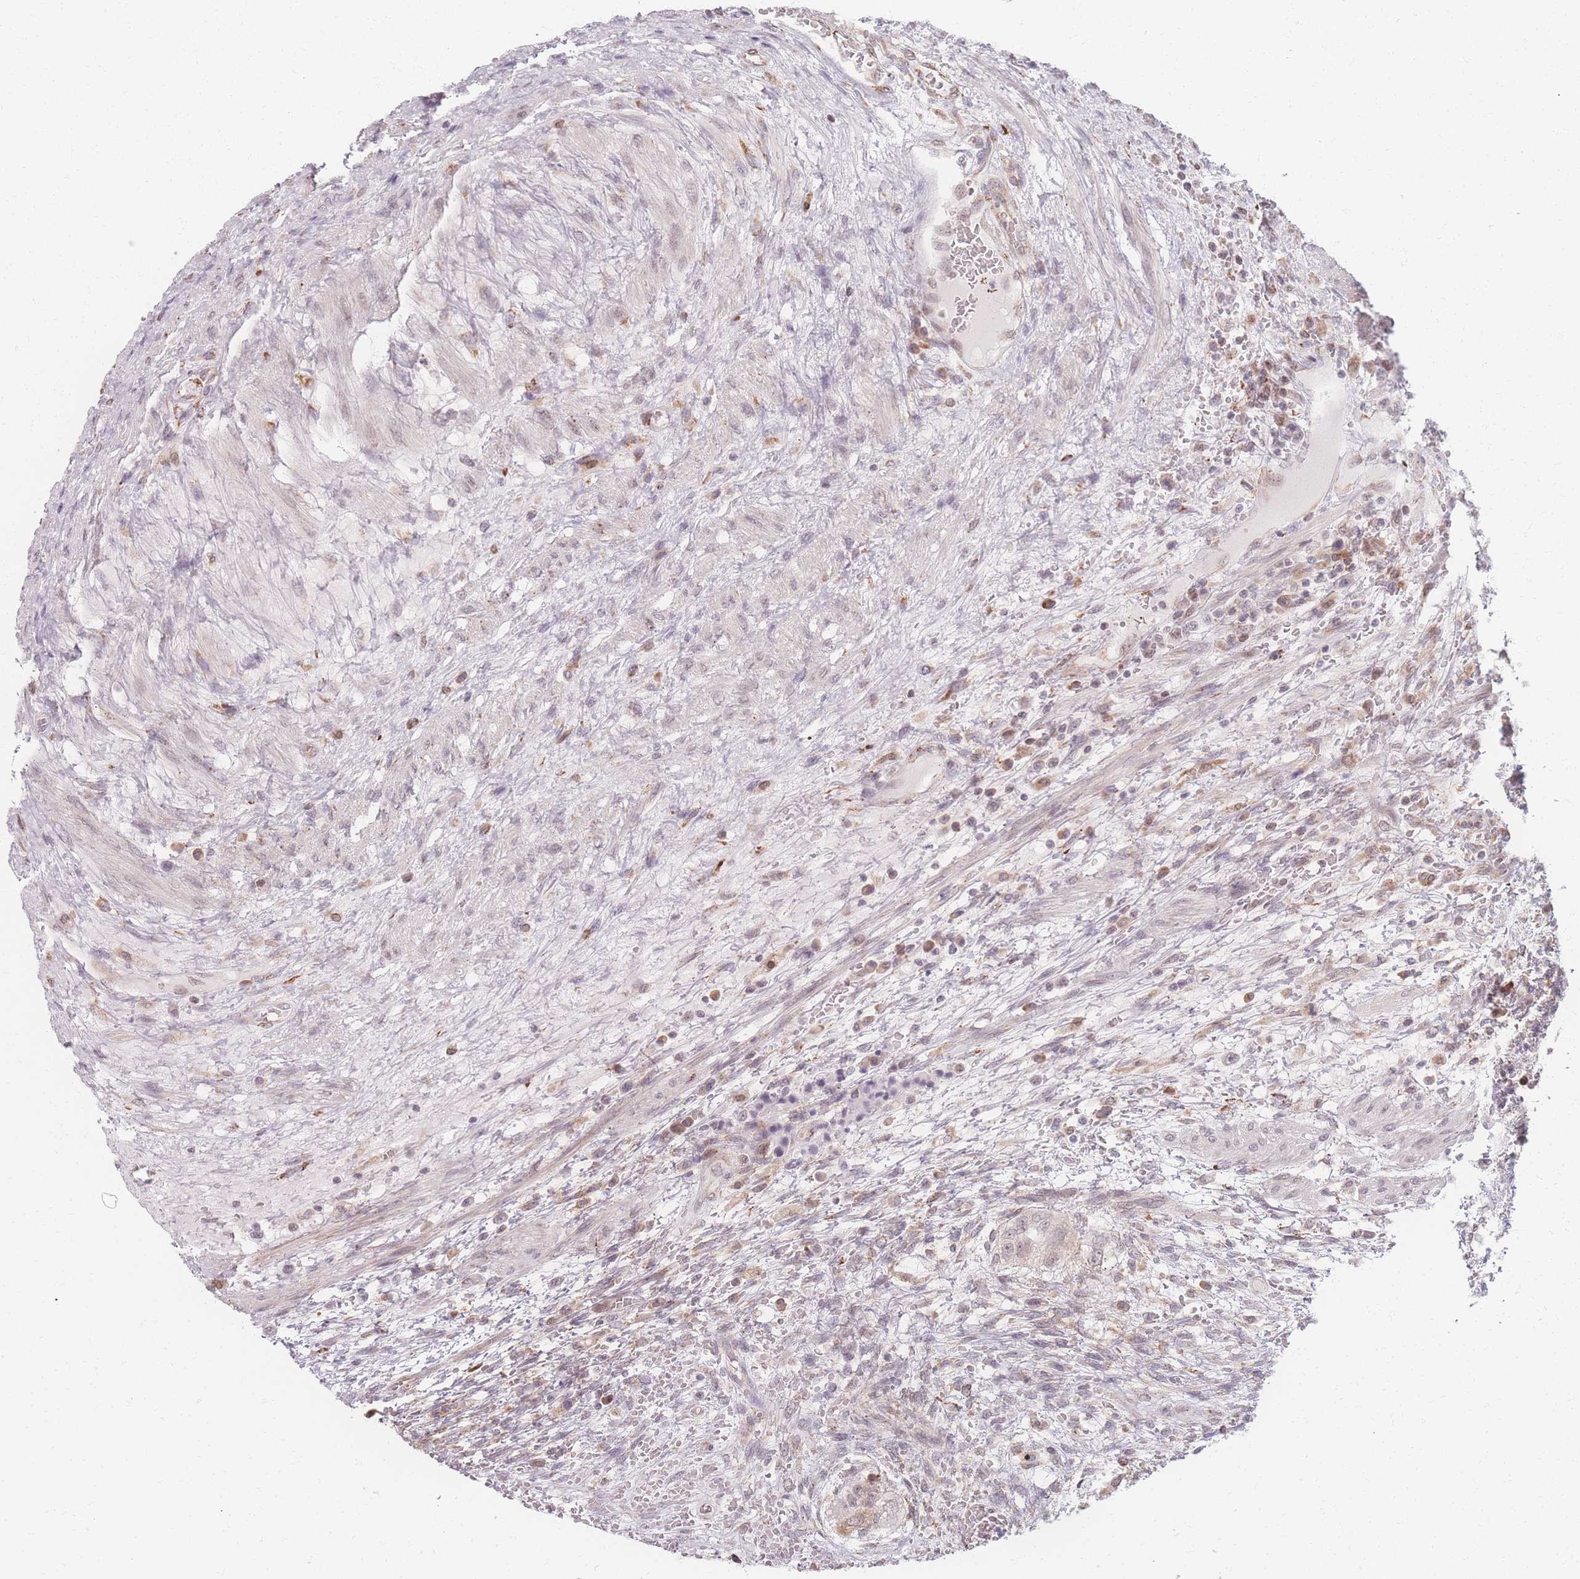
{"staining": {"intensity": "moderate", "quantity": "<25%", "location": "cytoplasmic/membranous"}, "tissue": "testis cancer", "cell_type": "Tumor cells", "image_type": "cancer", "snomed": [{"axis": "morphology", "description": "Carcinoma, Embryonal, NOS"}, {"axis": "topography", "description": "Testis"}], "caption": "Brown immunohistochemical staining in human testis cancer (embryonal carcinoma) shows moderate cytoplasmic/membranous positivity in about <25% of tumor cells. The staining is performed using DAB (3,3'-diaminobenzidine) brown chromogen to label protein expression. The nuclei are counter-stained blue using hematoxylin.", "gene": "ZC3H13", "patient": {"sex": "male", "age": 26}}